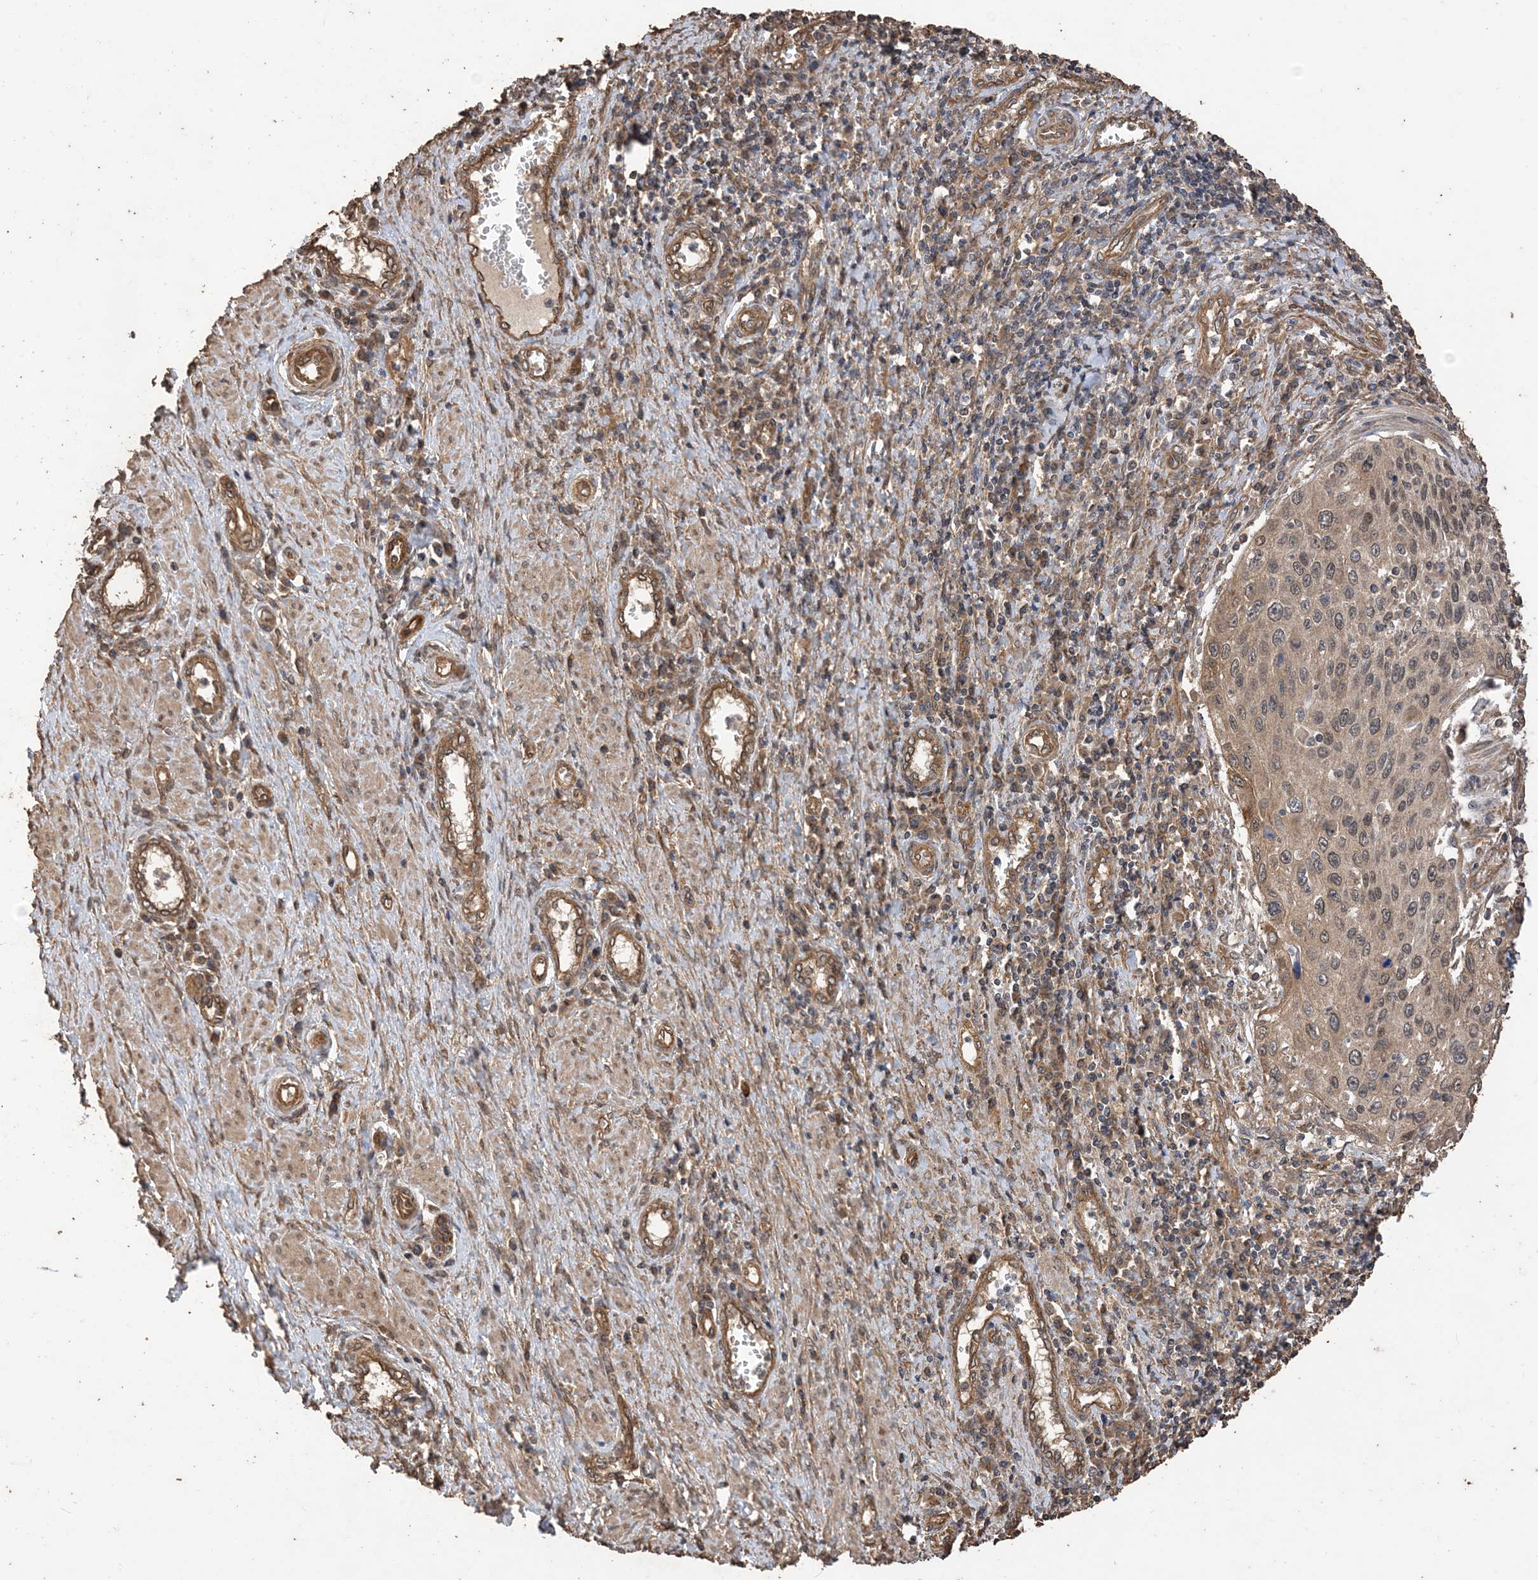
{"staining": {"intensity": "moderate", "quantity": ">75%", "location": "cytoplasmic/membranous,nuclear"}, "tissue": "cervical cancer", "cell_type": "Tumor cells", "image_type": "cancer", "snomed": [{"axis": "morphology", "description": "Squamous cell carcinoma, NOS"}, {"axis": "topography", "description": "Cervix"}], "caption": "Protein staining reveals moderate cytoplasmic/membranous and nuclear positivity in about >75% of tumor cells in cervical cancer (squamous cell carcinoma).", "gene": "ZKSCAN5", "patient": {"sex": "female", "age": 32}}